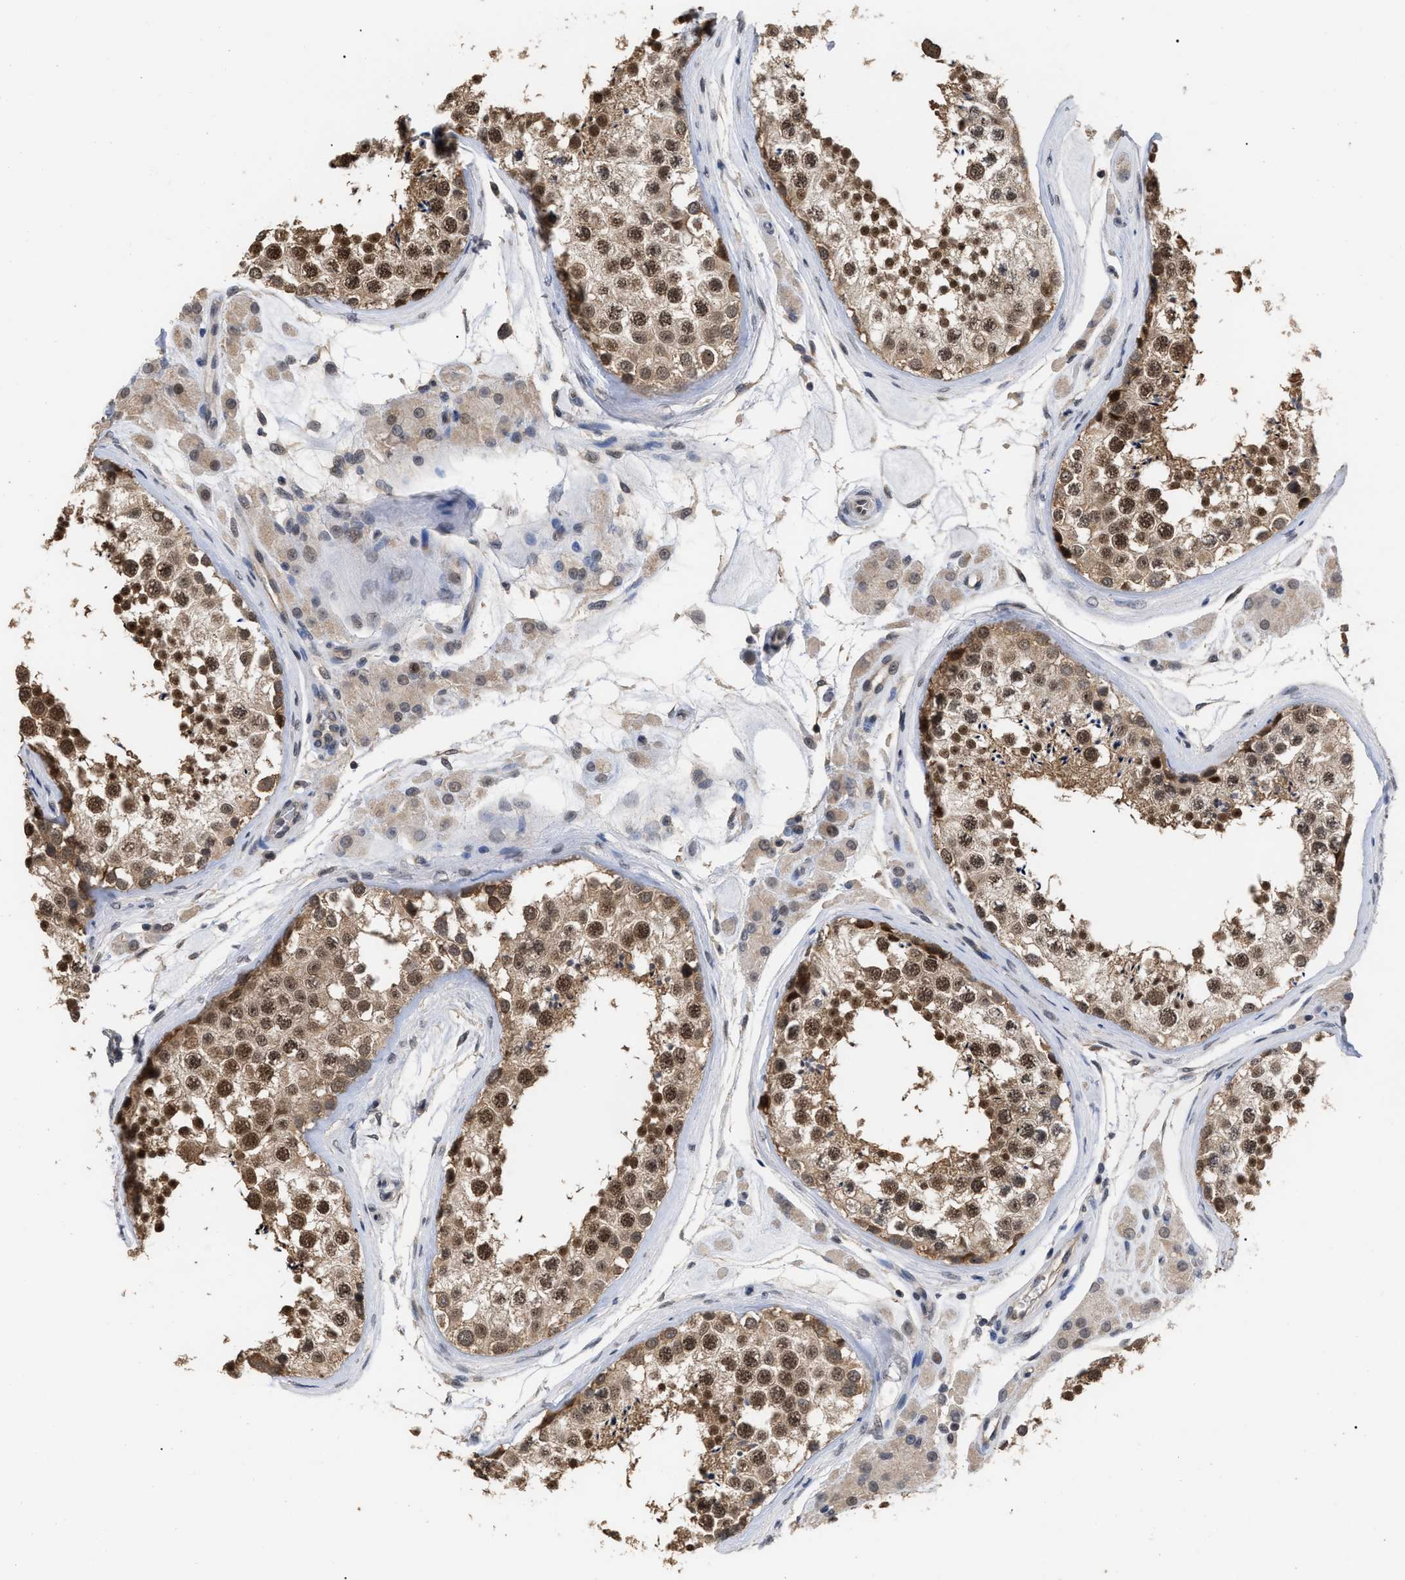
{"staining": {"intensity": "strong", "quantity": ">75%", "location": "cytoplasmic/membranous,nuclear"}, "tissue": "testis", "cell_type": "Cells in seminiferous ducts", "image_type": "normal", "snomed": [{"axis": "morphology", "description": "Normal tissue, NOS"}, {"axis": "topography", "description": "Testis"}], "caption": "Immunohistochemical staining of unremarkable testis exhibits >75% levels of strong cytoplasmic/membranous,nuclear protein staining in approximately >75% of cells in seminiferous ducts.", "gene": "JAZF1", "patient": {"sex": "male", "age": 46}}